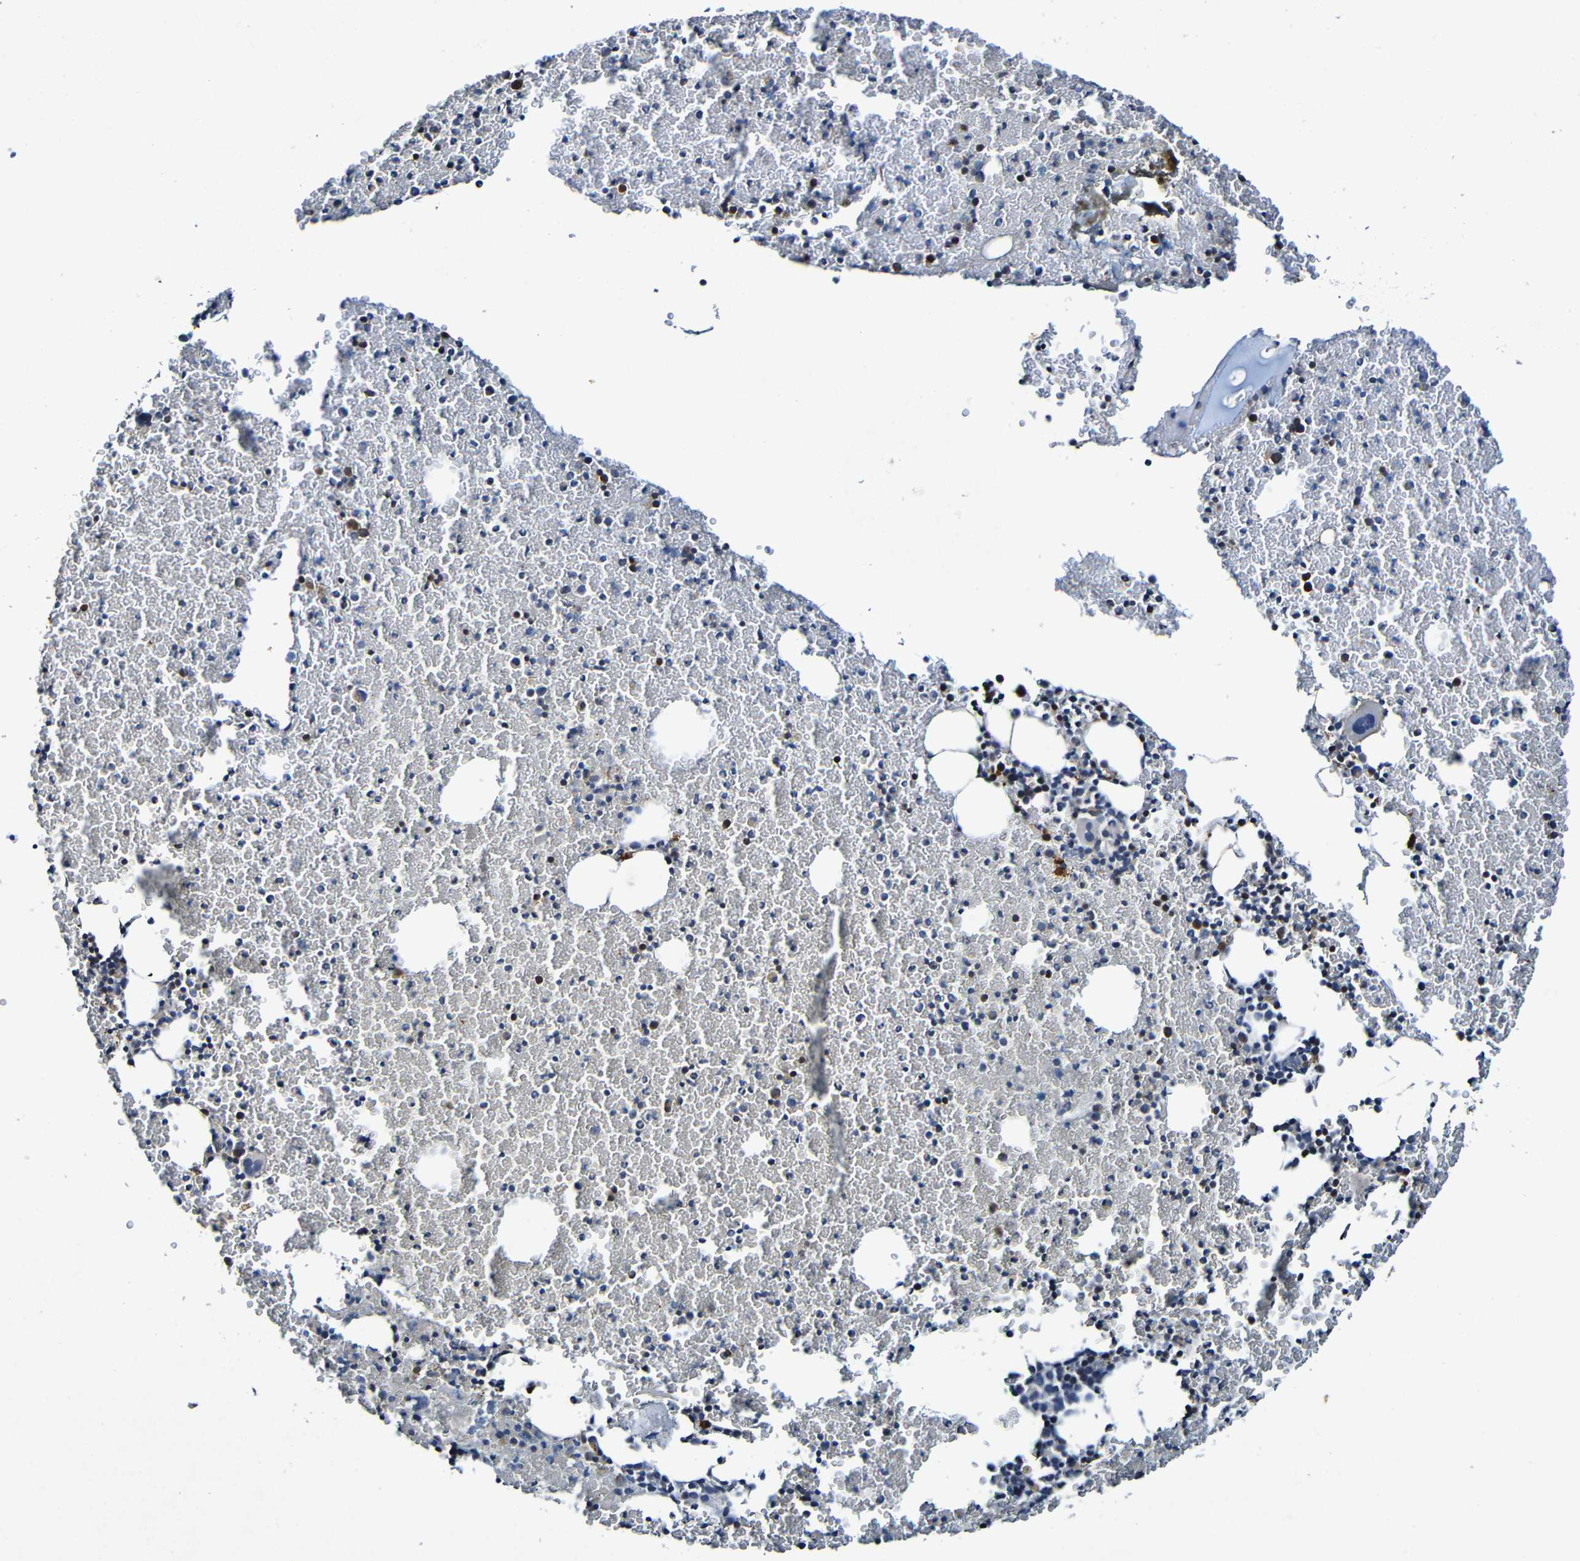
{"staining": {"intensity": "strong", "quantity": "<25%", "location": "cytoplasmic/membranous"}, "tissue": "bone marrow", "cell_type": "Hematopoietic cells", "image_type": "normal", "snomed": [{"axis": "morphology", "description": "Normal tissue, NOS"}, {"axis": "morphology", "description": "Inflammation, NOS"}, {"axis": "topography", "description": "Bone marrow"}], "caption": "Bone marrow stained with IHC exhibits strong cytoplasmic/membranous expression in about <25% of hematopoietic cells. Nuclei are stained in blue.", "gene": "LRRC70", "patient": {"sex": "female", "age": 17}}